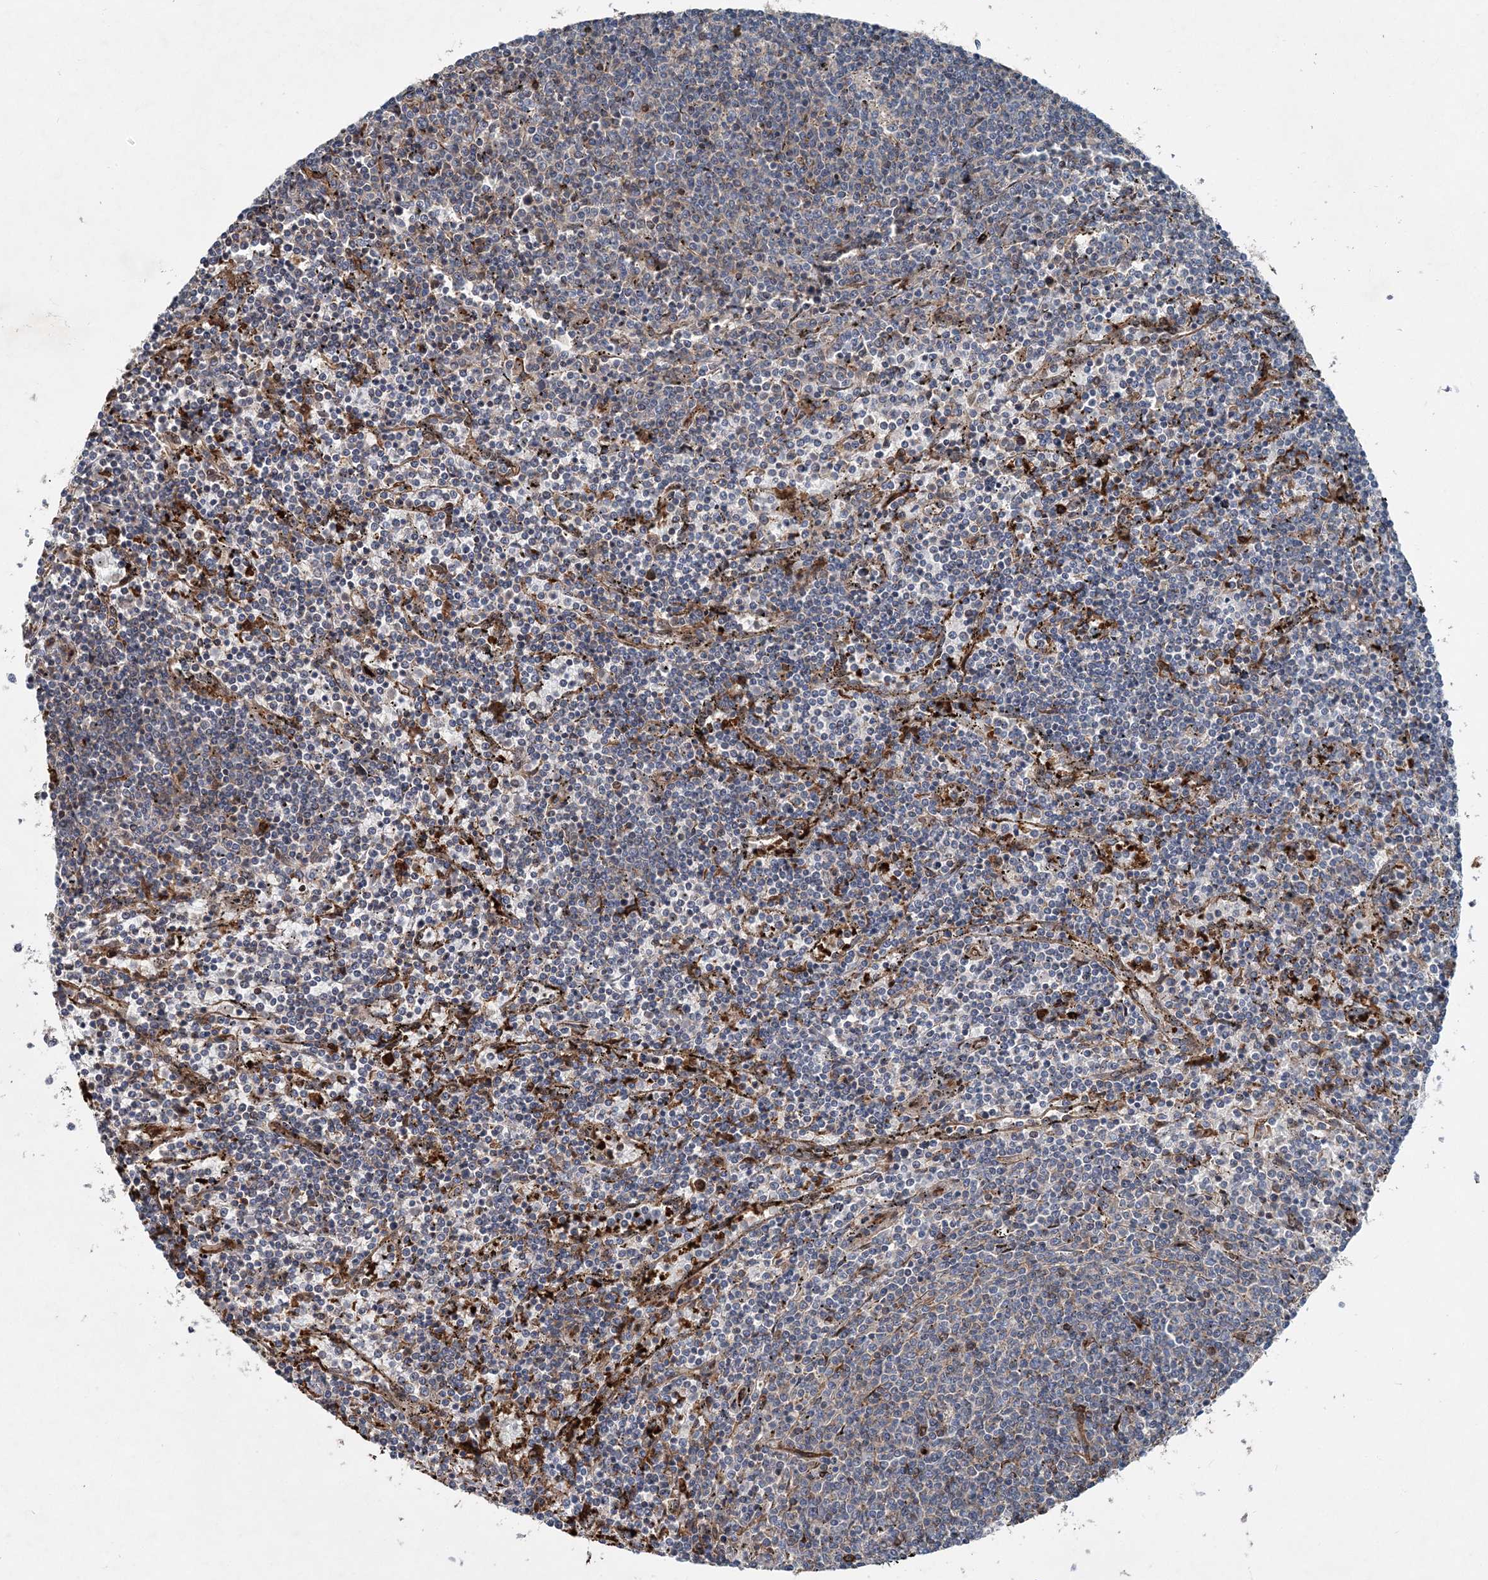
{"staining": {"intensity": "negative", "quantity": "none", "location": "none"}, "tissue": "lymphoma", "cell_type": "Tumor cells", "image_type": "cancer", "snomed": [{"axis": "morphology", "description": "Malignant lymphoma, non-Hodgkin's type, Low grade"}, {"axis": "topography", "description": "Spleen"}], "caption": "Human lymphoma stained for a protein using immunohistochemistry (IHC) shows no expression in tumor cells.", "gene": "SPOPL", "patient": {"sex": "female", "age": 50}}